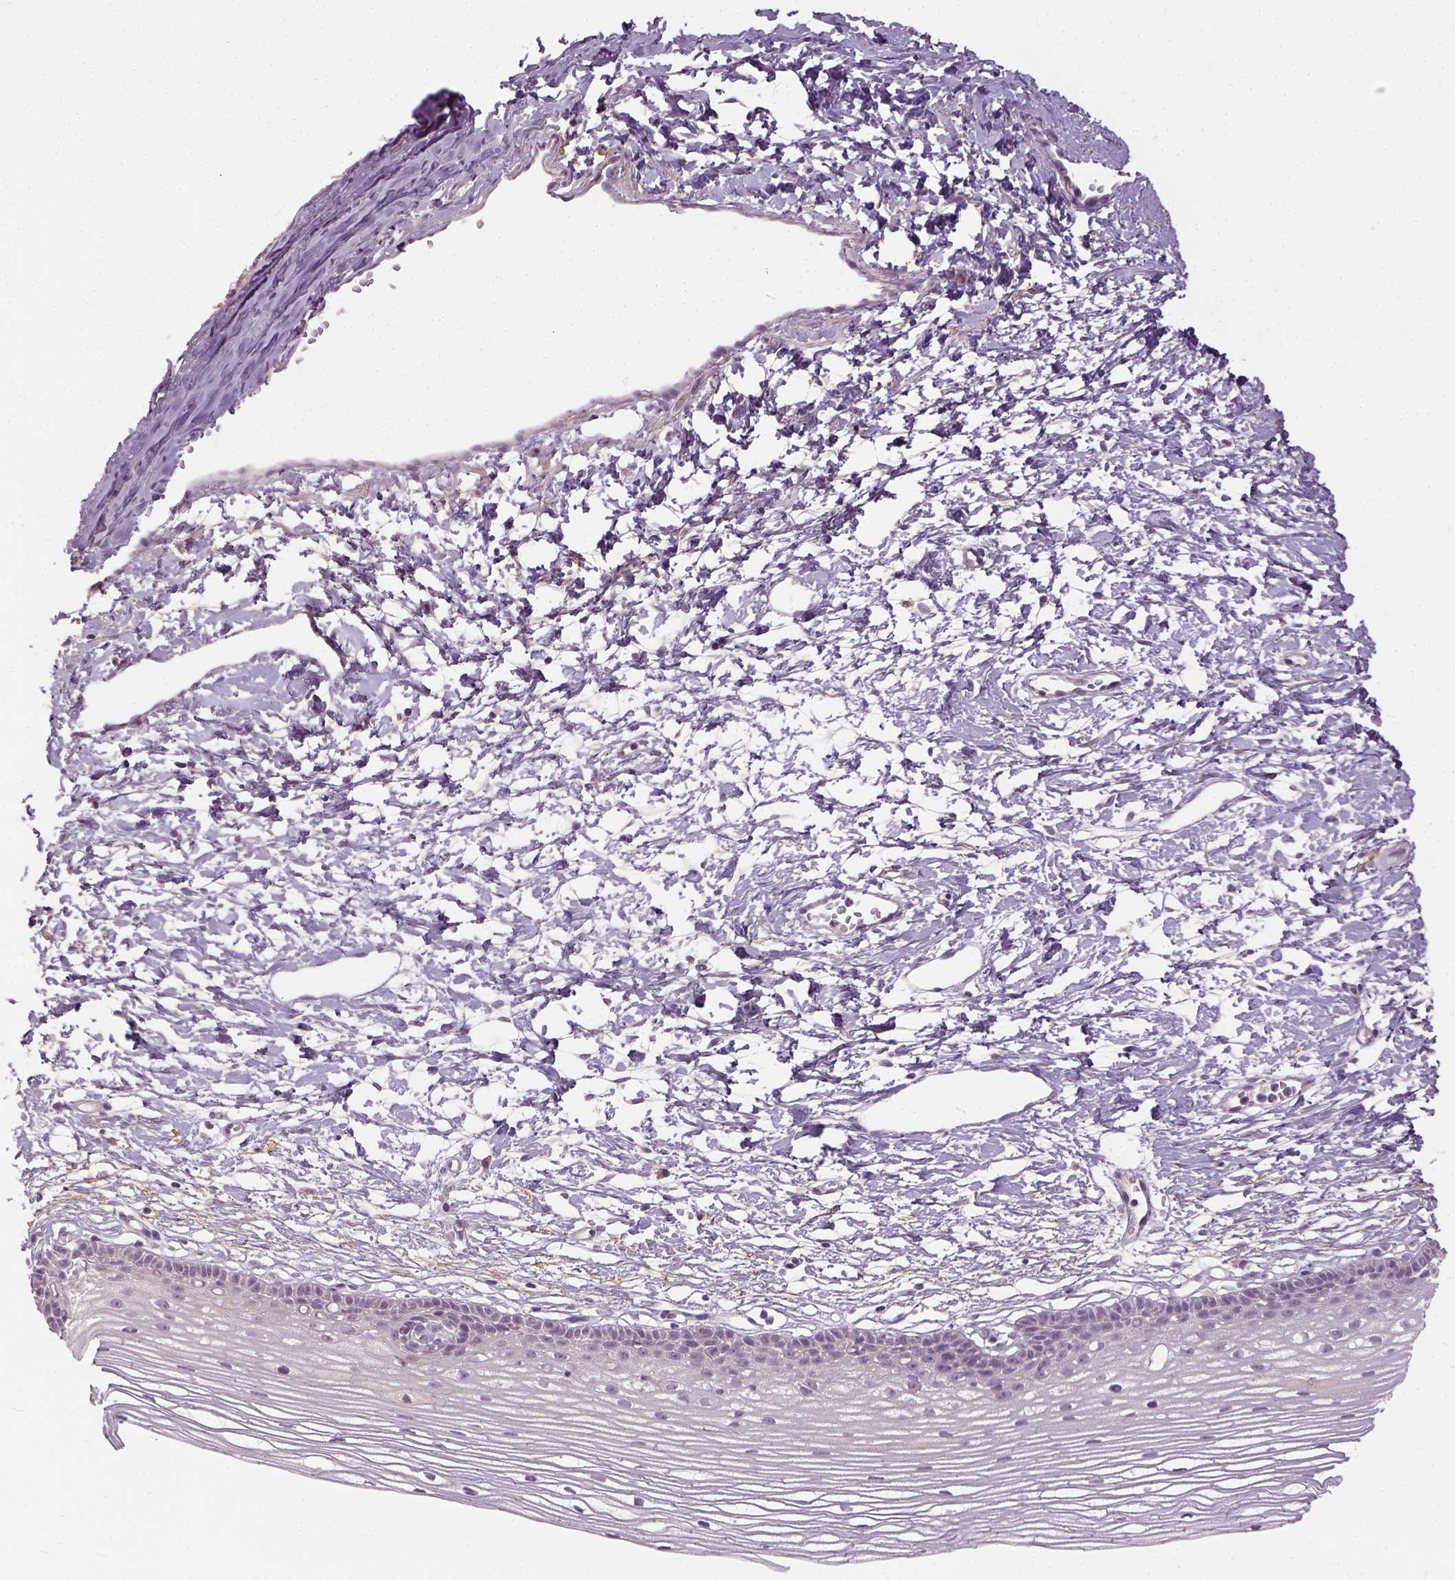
{"staining": {"intensity": "negative", "quantity": "none", "location": "none"}, "tissue": "cervix", "cell_type": "Glandular cells", "image_type": "normal", "snomed": [{"axis": "morphology", "description": "Normal tissue, NOS"}, {"axis": "topography", "description": "Cervix"}], "caption": "Immunohistochemistry (IHC) image of benign cervix: human cervix stained with DAB (3,3'-diaminobenzidine) shows no significant protein expression in glandular cells. The staining is performed using DAB brown chromogen with nuclei counter-stained in using hematoxylin.", "gene": "ANO2", "patient": {"sex": "female", "age": 40}}